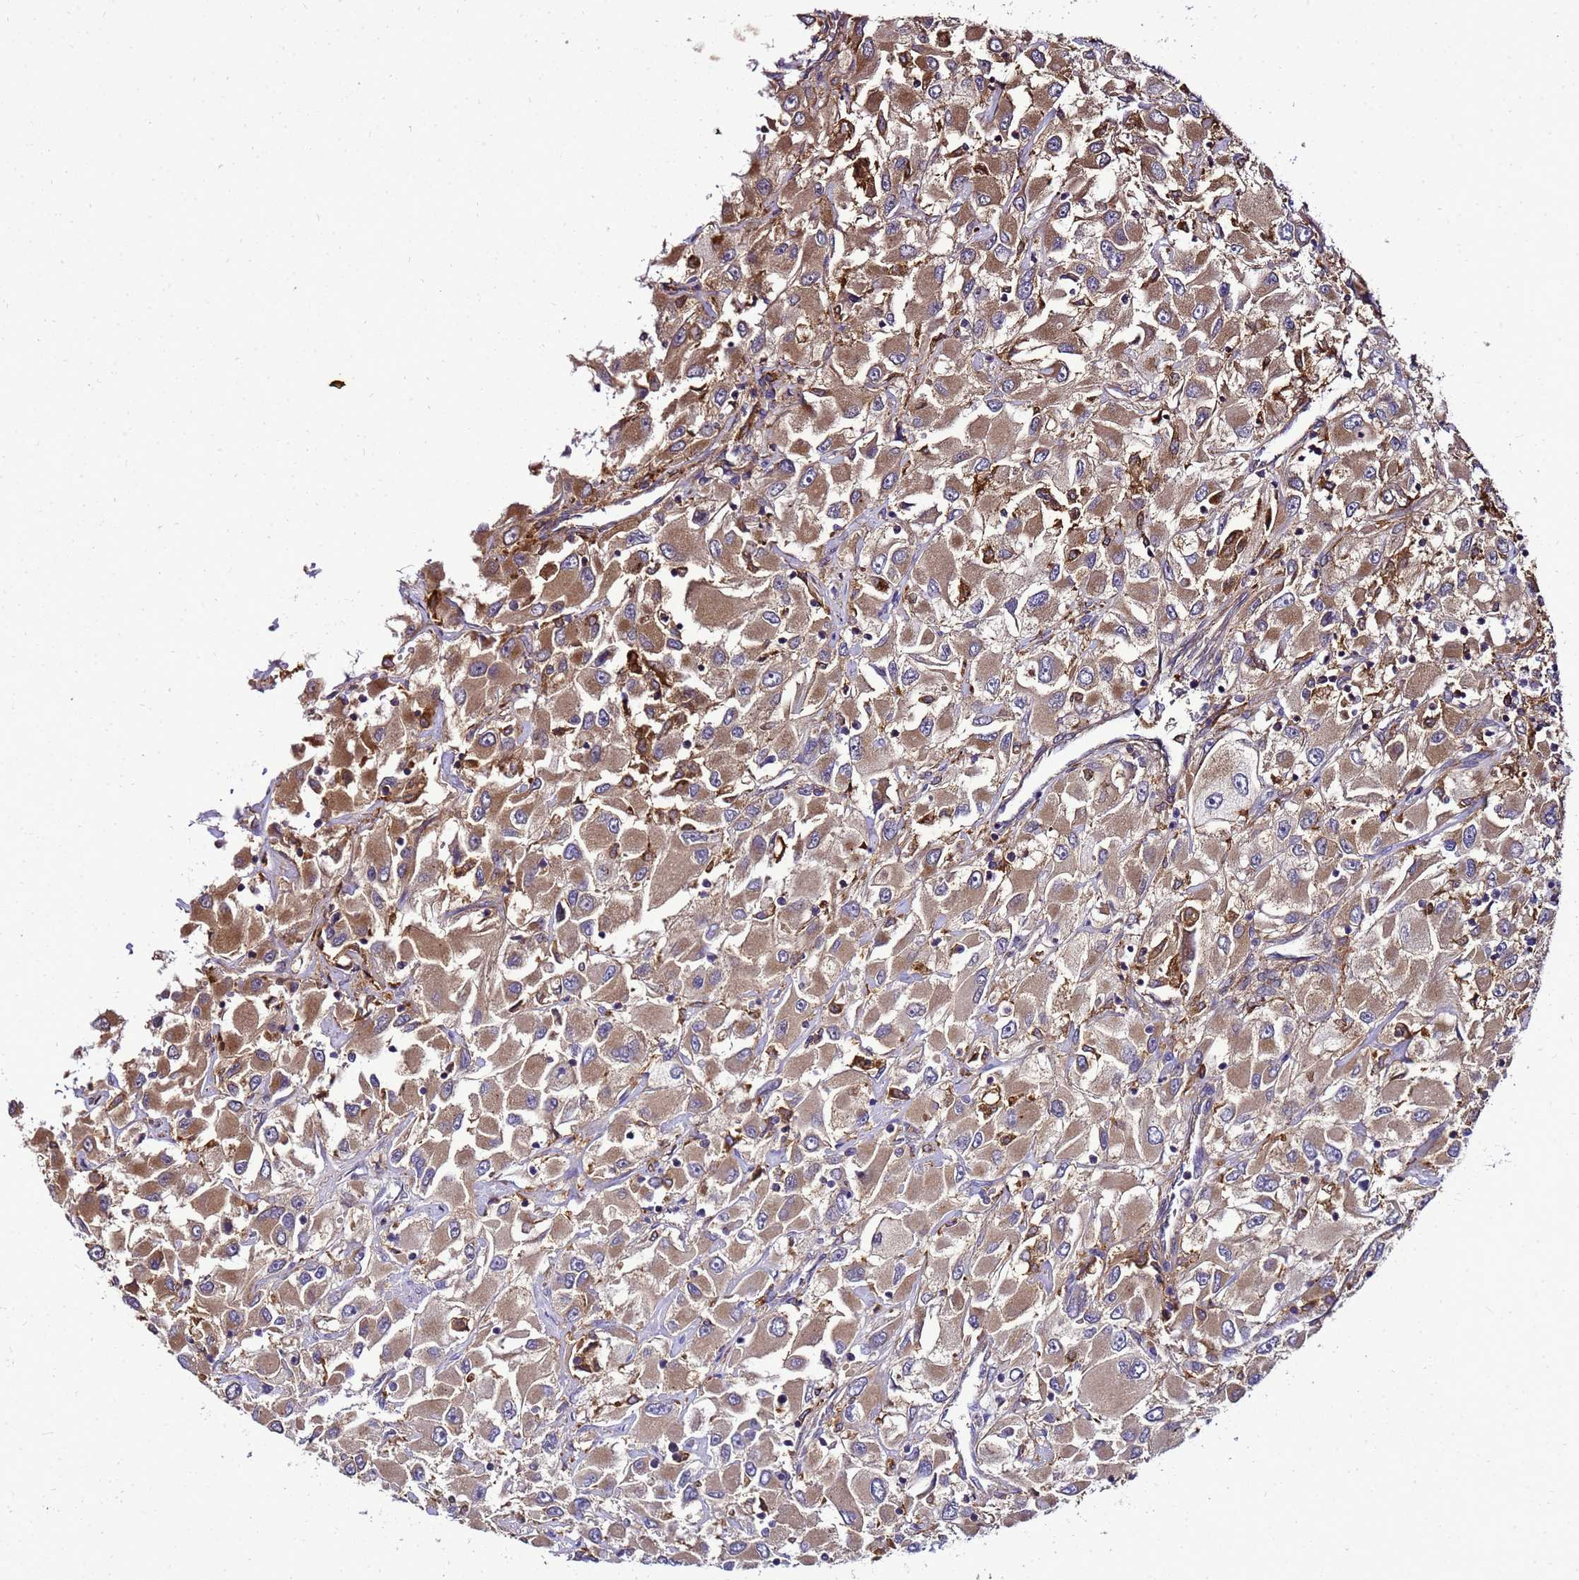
{"staining": {"intensity": "moderate", "quantity": ">75%", "location": "cytoplasmic/membranous"}, "tissue": "renal cancer", "cell_type": "Tumor cells", "image_type": "cancer", "snomed": [{"axis": "morphology", "description": "Adenocarcinoma, NOS"}, {"axis": "topography", "description": "Kidney"}], "caption": "The immunohistochemical stain shows moderate cytoplasmic/membranous positivity in tumor cells of renal adenocarcinoma tissue.", "gene": "TRABD", "patient": {"sex": "female", "age": 52}}